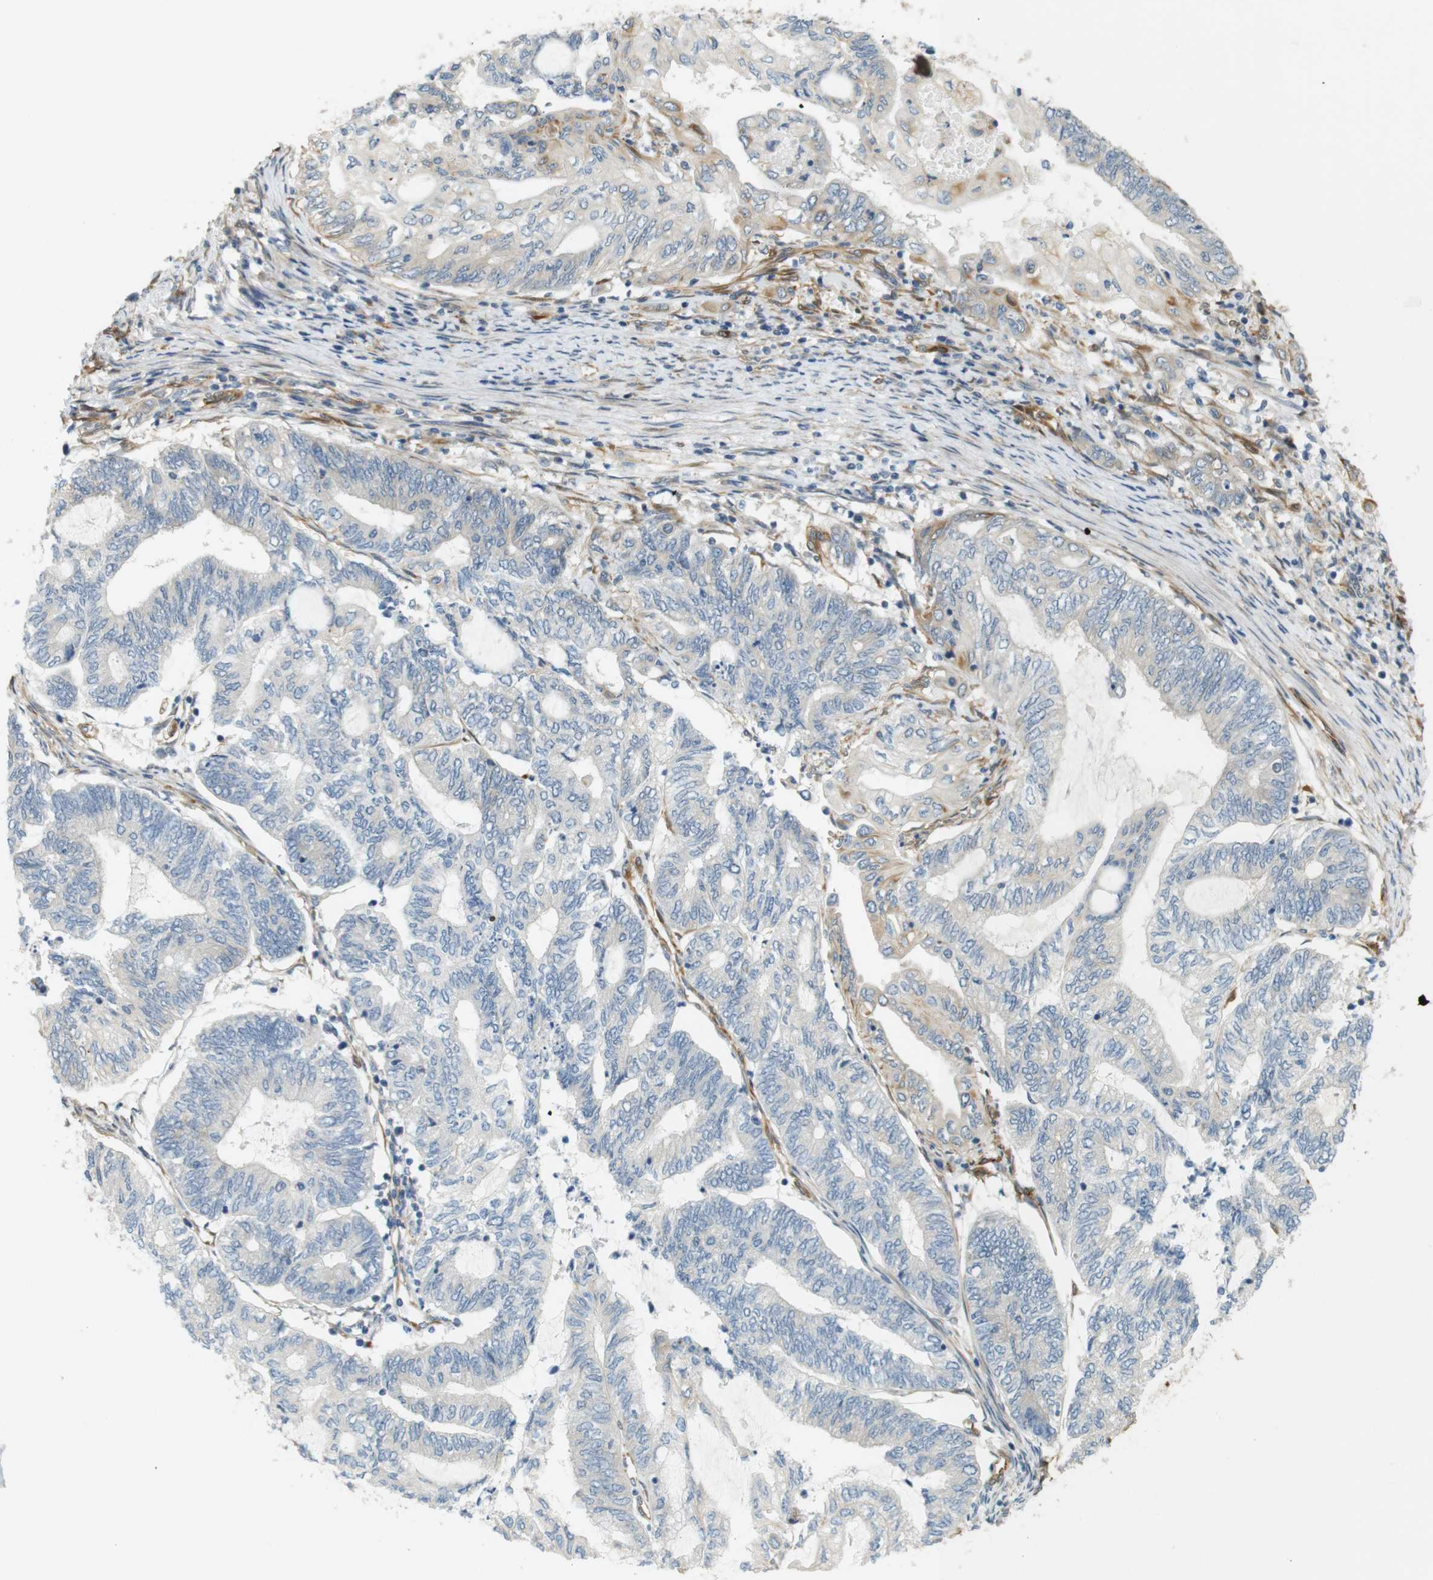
{"staining": {"intensity": "negative", "quantity": "none", "location": "none"}, "tissue": "endometrial cancer", "cell_type": "Tumor cells", "image_type": "cancer", "snomed": [{"axis": "morphology", "description": "Adenocarcinoma, NOS"}, {"axis": "topography", "description": "Uterus"}, {"axis": "topography", "description": "Endometrium"}], "caption": "Tumor cells are negative for protein expression in human endometrial adenocarcinoma.", "gene": "CYTH3", "patient": {"sex": "female", "age": 70}}